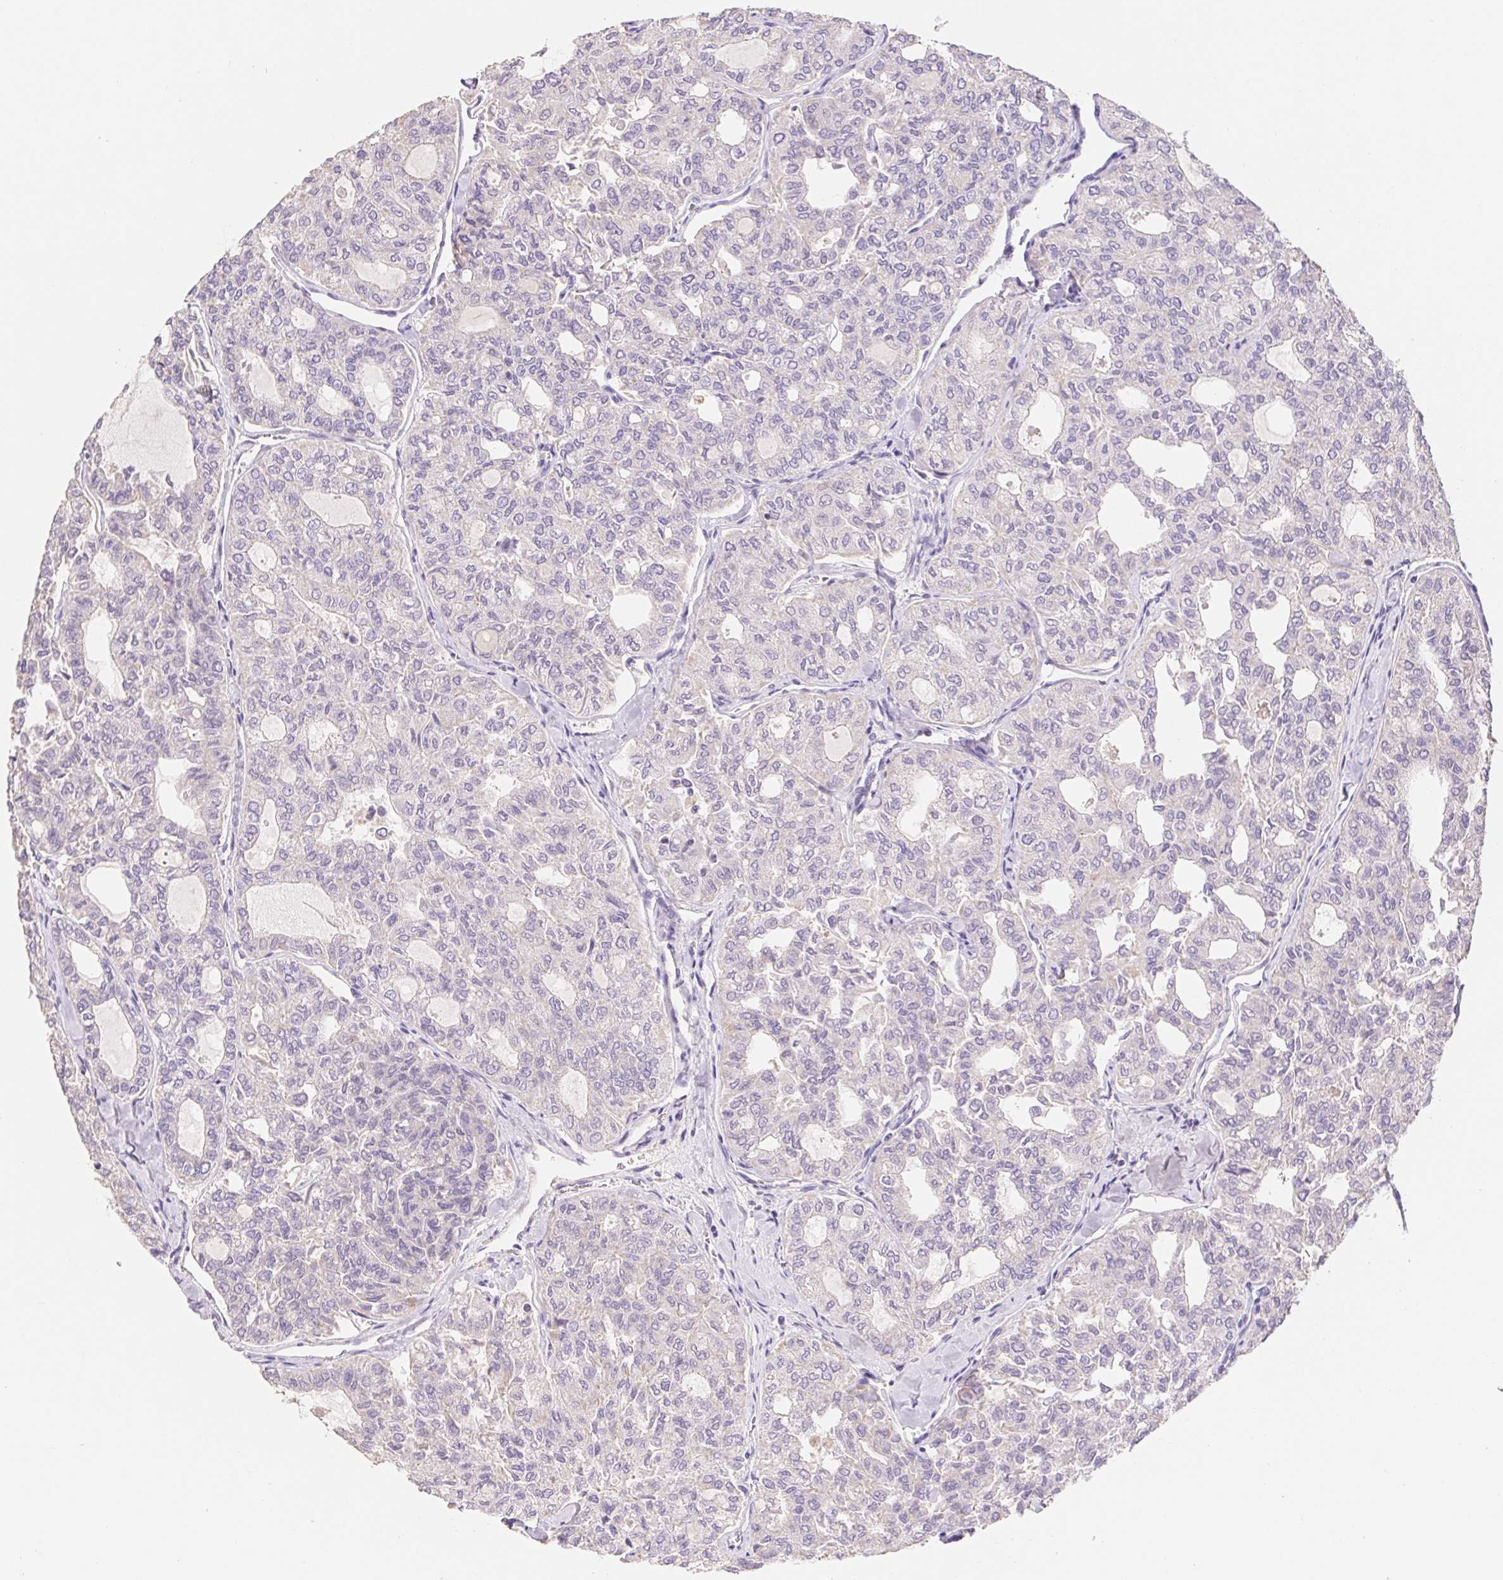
{"staining": {"intensity": "negative", "quantity": "none", "location": "none"}, "tissue": "thyroid cancer", "cell_type": "Tumor cells", "image_type": "cancer", "snomed": [{"axis": "morphology", "description": "Follicular adenoma carcinoma, NOS"}, {"axis": "topography", "description": "Thyroid gland"}], "caption": "Immunohistochemical staining of thyroid cancer displays no significant positivity in tumor cells. Nuclei are stained in blue.", "gene": "FKBP6", "patient": {"sex": "male", "age": 75}}